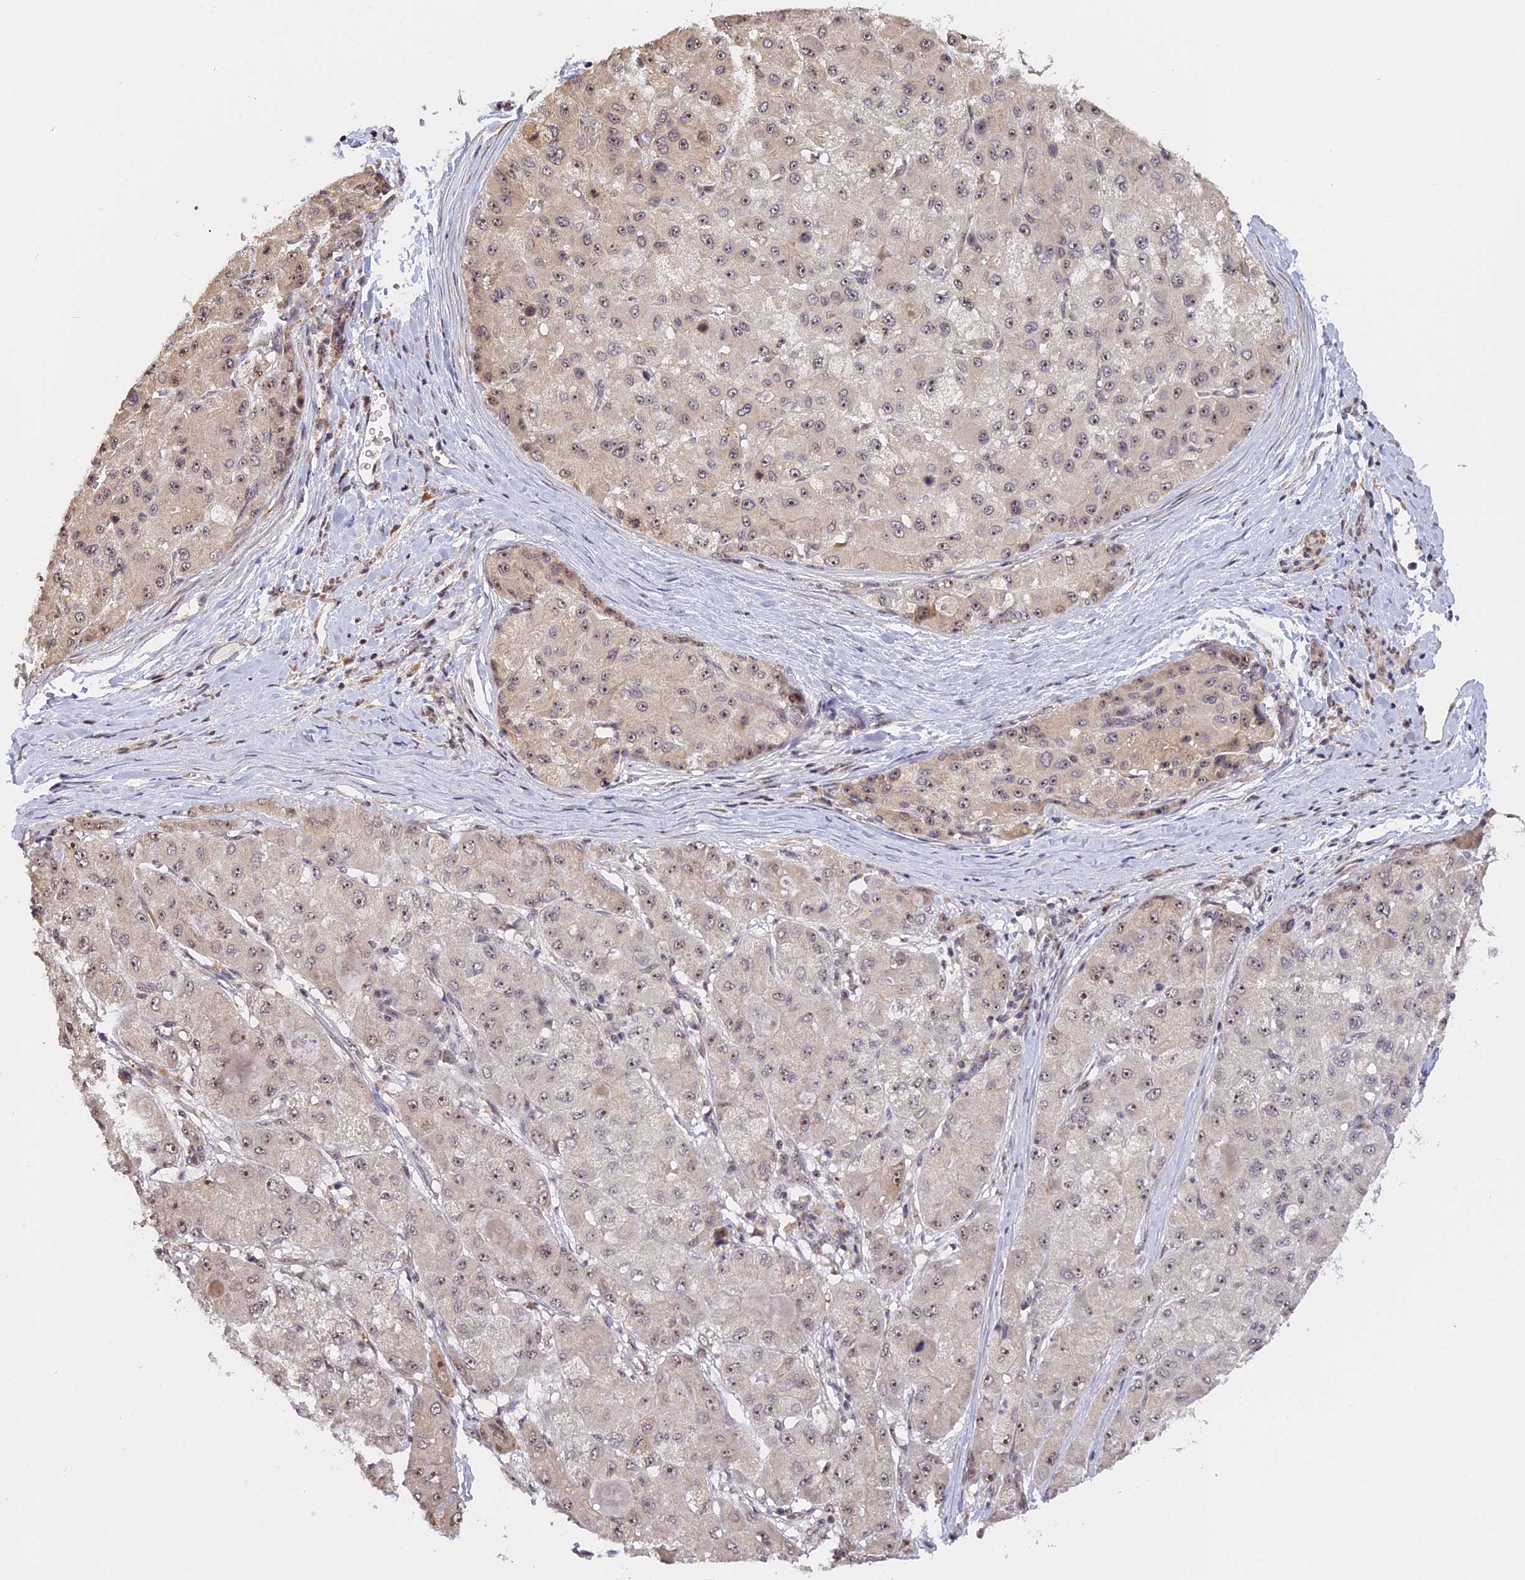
{"staining": {"intensity": "weak", "quantity": "<25%", "location": "nuclear"}, "tissue": "liver cancer", "cell_type": "Tumor cells", "image_type": "cancer", "snomed": [{"axis": "morphology", "description": "Carcinoma, Hepatocellular, NOS"}, {"axis": "topography", "description": "Liver"}], "caption": "Immunohistochemistry (IHC) micrograph of neoplastic tissue: liver cancer stained with DAB exhibits no significant protein expression in tumor cells.", "gene": "MGA", "patient": {"sex": "male", "age": 80}}